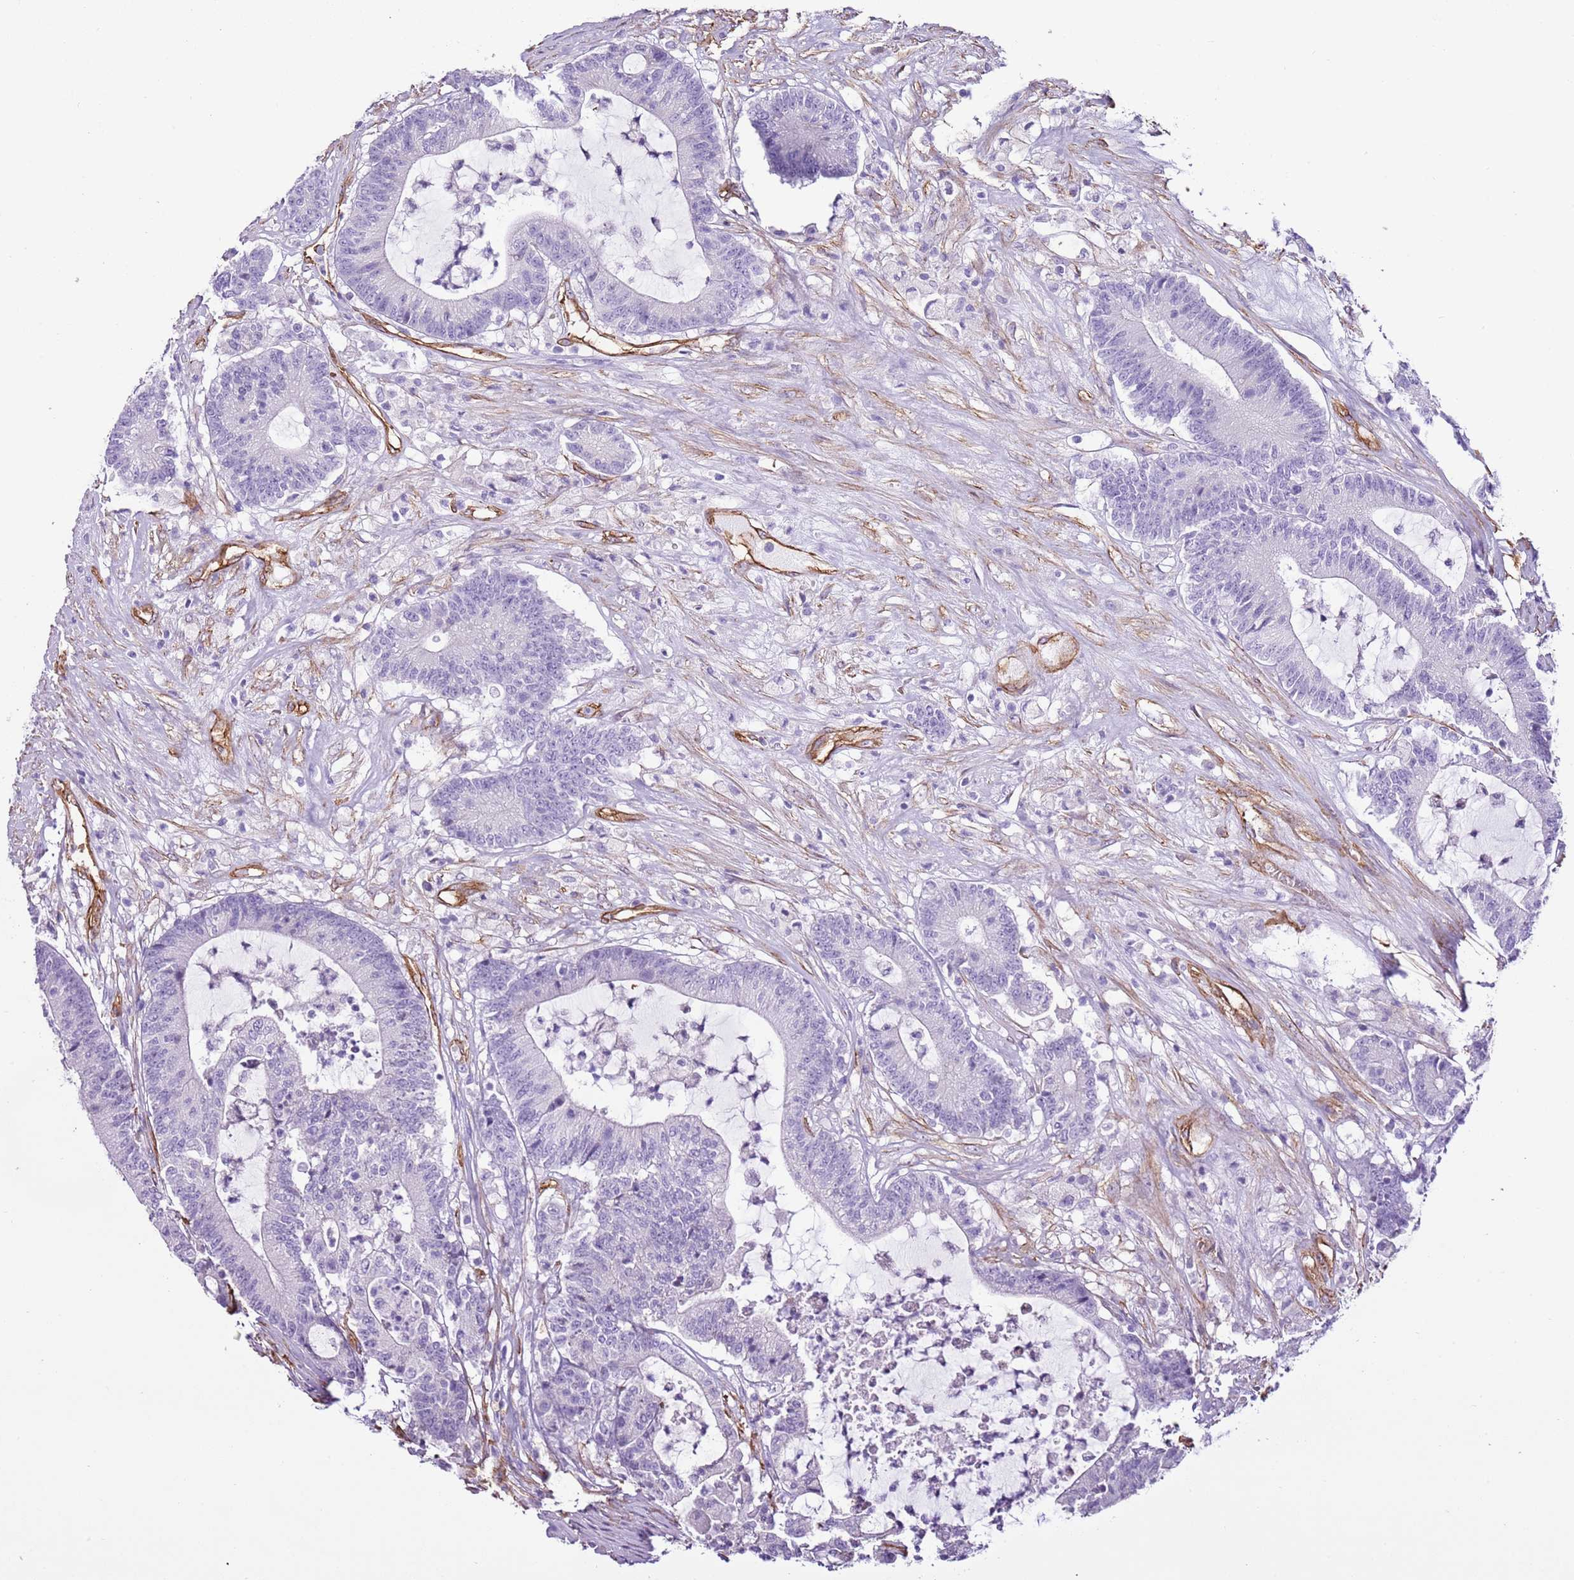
{"staining": {"intensity": "negative", "quantity": "none", "location": "none"}, "tissue": "colorectal cancer", "cell_type": "Tumor cells", "image_type": "cancer", "snomed": [{"axis": "morphology", "description": "Adenocarcinoma, NOS"}, {"axis": "topography", "description": "Colon"}], "caption": "Tumor cells are negative for protein expression in human adenocarcinoma (colorectal). (DAB (3,3'-diaminobenzidine) IHC, high magnification).", "gene": "CTDSPL", "patient": {"sex": "female", "age": 84}}